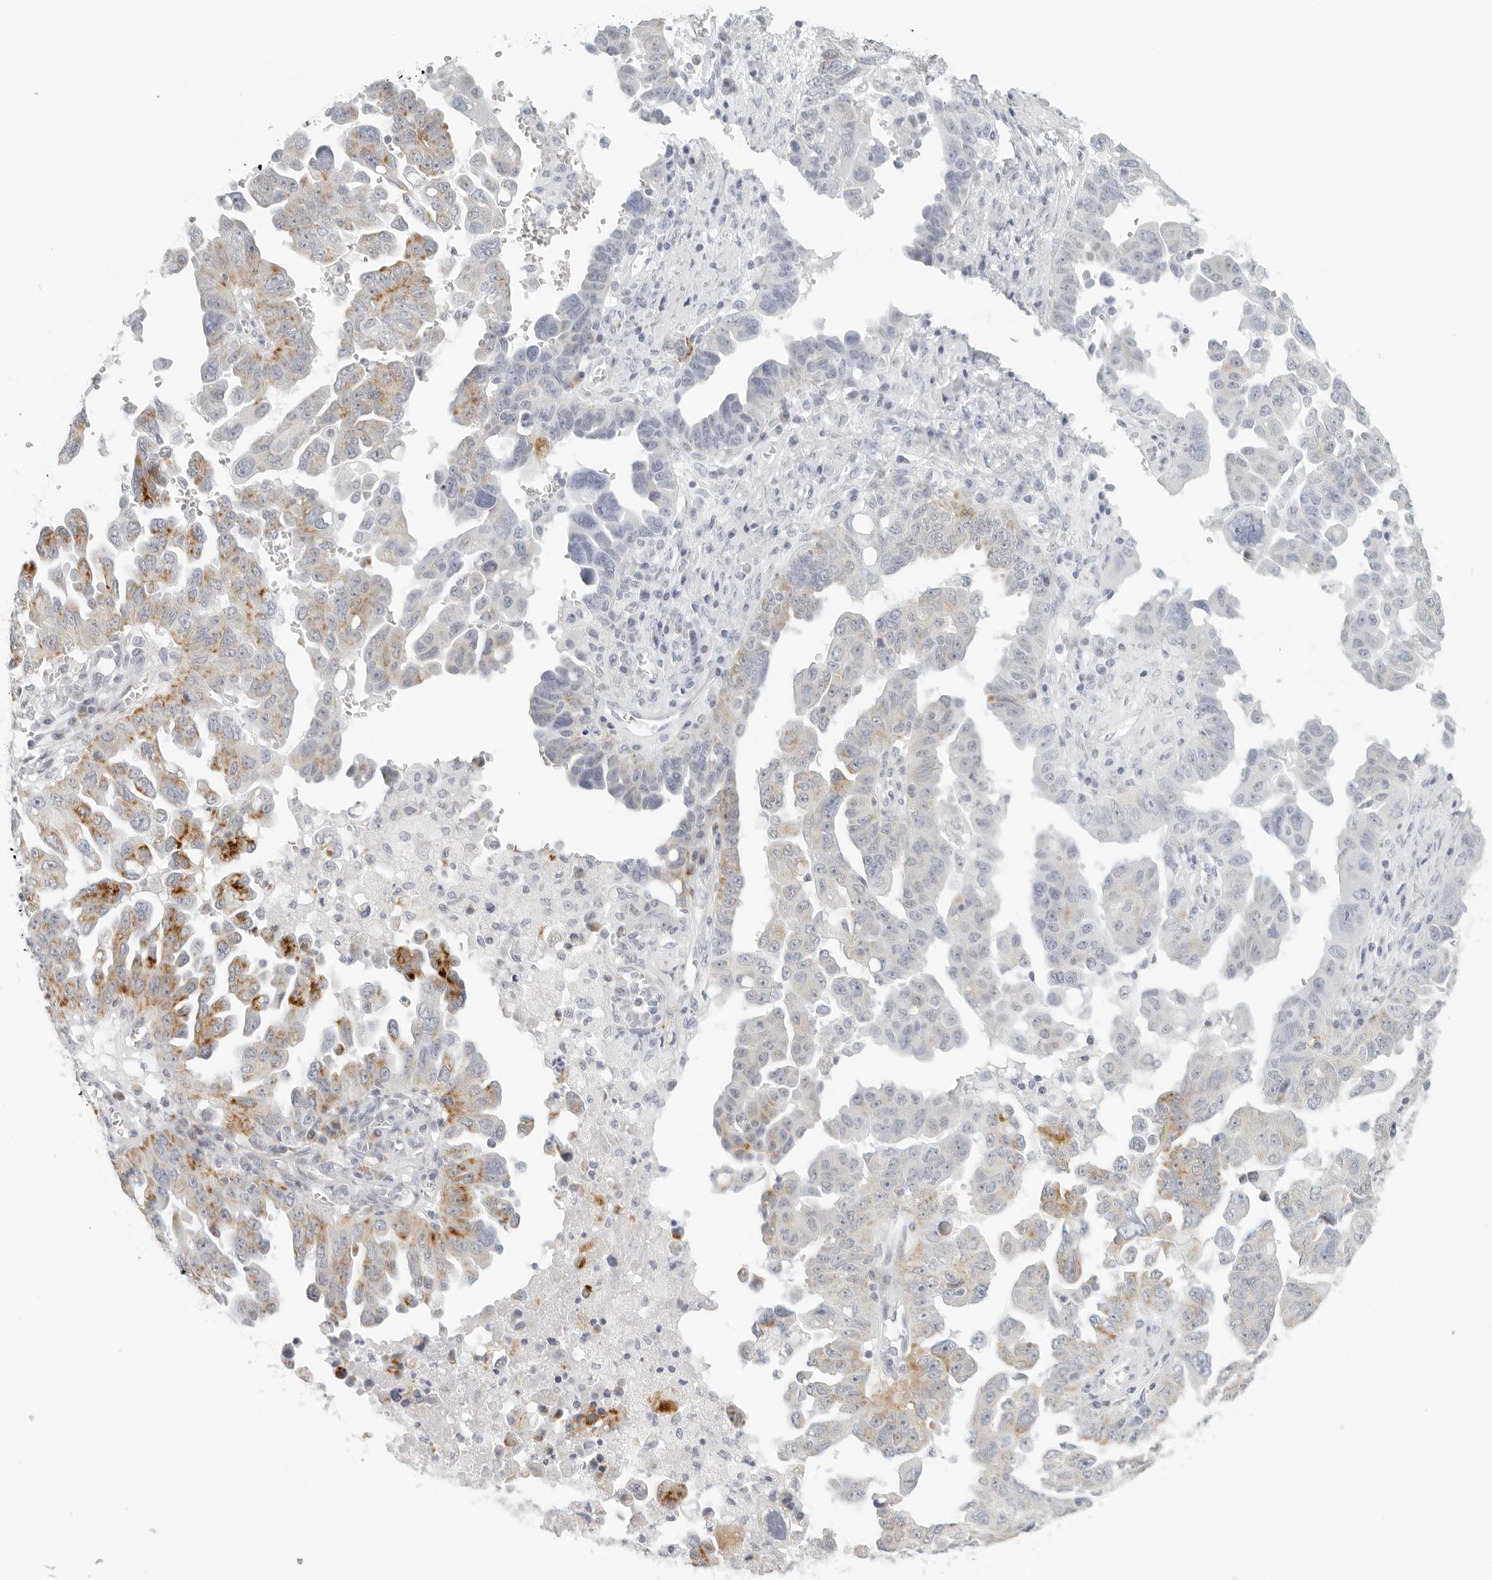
{"staining": {"intensity": "moderate", "quantity": "25%-75%", "location": "cytoplasmic/membranous"}, "tissue": "ovarian cancer", "cell_type": "Tumor cells", "image_type": "cancer", "snomed": [{"axis": "morphology", "description": "Carcinoma, endometroid"}, {"axis": "topography", "description": "Ovary"}], "caption": "Immunohistochemical staining of human ovarian cancer (endometroid carcinoma) reveals moderate cytoplasmic/membranous protein staining in about 25%-75% of tumor cells. (Brightfield microscopy of DAB IHC at high magnification).", "gene": "RPS6KC1", "patient": {"sex": "female", "age": 62}}